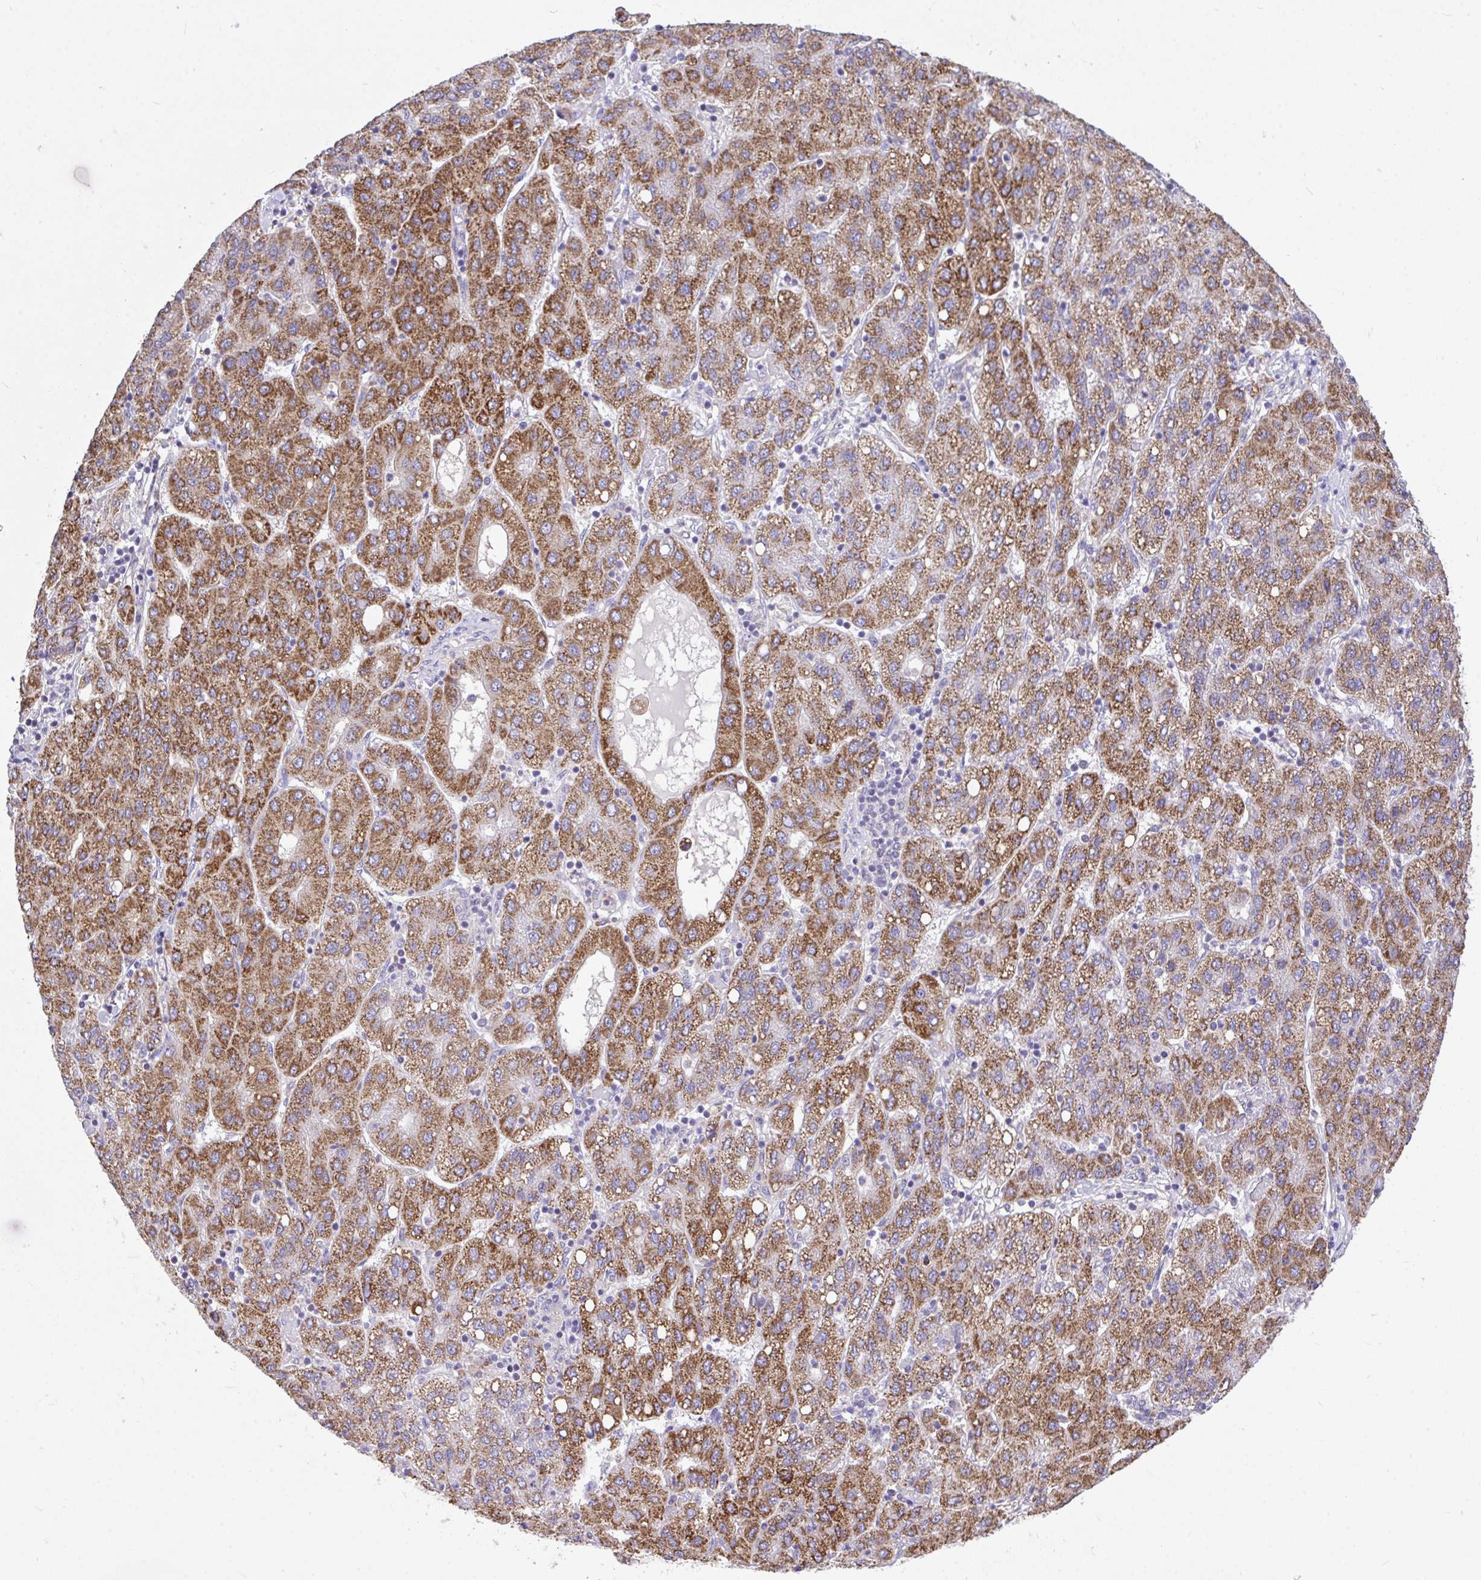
{"staining": {"intensity": "strong", "quantity": ">75%", "location": "cytoplasmic/membranous"}, "tissue": "liver cancer", "cell_type": "Tumor cells", "image_type": "cancer", "snomed": [{"axis": "morphology", "description": "Carcinoma, Hepatocellular, NOS"}, {"axis": "topography", "description": "Liver"}], "caption": "Protein expression analysis of human liver cancer (hepatocellular carcinoma) reveals strong cytoplasmic/membranous staining in approximately >75% of tumor cells.", "gene": "MPC2", "patient": {"sex": "male", "age": 65}}